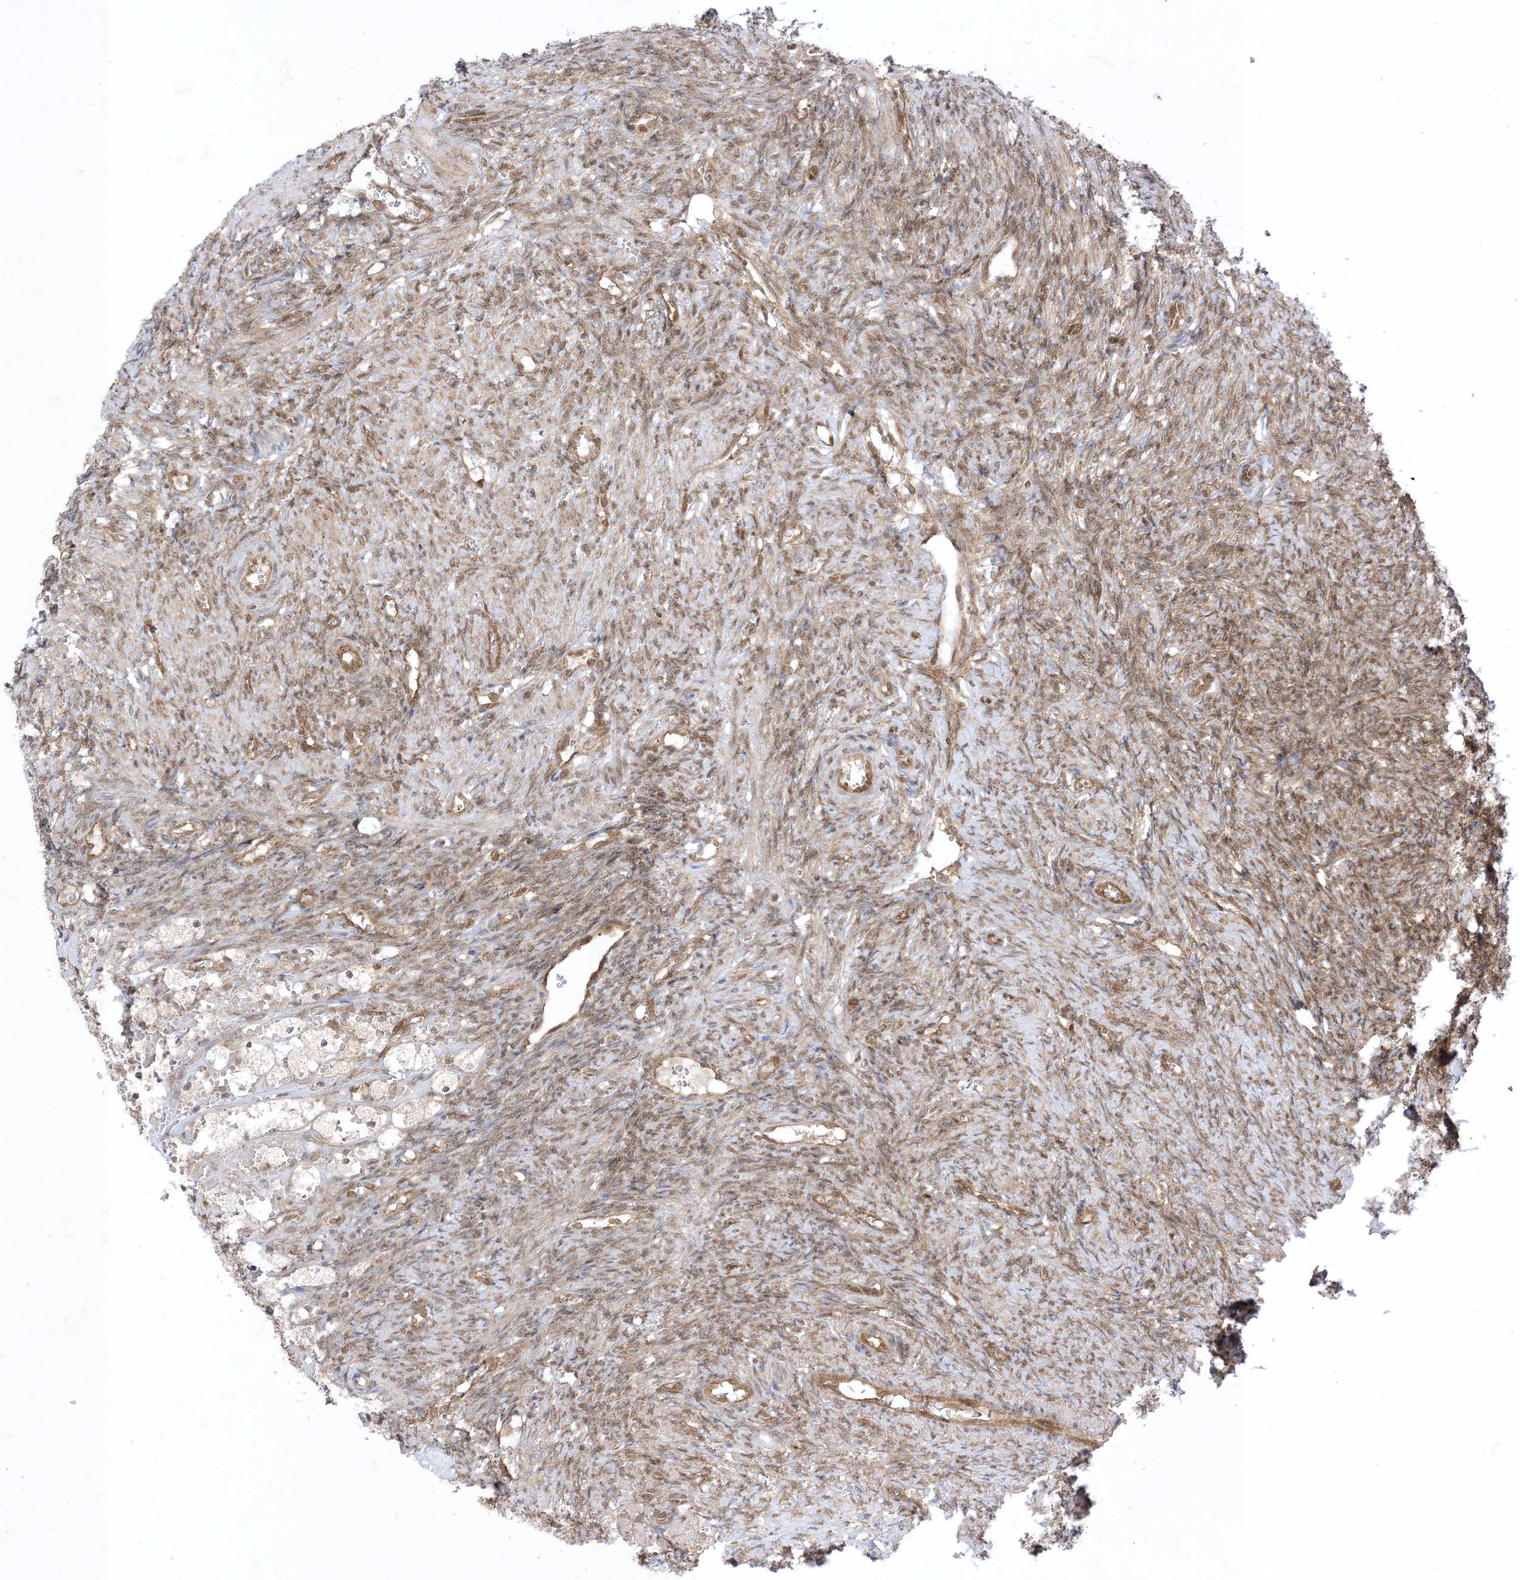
{"staining": {"intensity": "moderate", "quantity": "25%-75%", "location": "nuclear"}, "tissue": "ovary", "cell_type": "Ovarian stroma cells", "image_type": "normal", "snomed": [{"axis": "morphology", "description": "Normal tissue, NOS"}, {"axis": "topography", "description": "Ovary"}], "caption": "Protein expression analysis of benign human ovary reveals moderate nuclear positivity in approximately 25%-75% of ovarian stroma cells. (DAB (3,3'-diaminobenzidine) IHC with brightfield microscopy, high magnification).", "gene": "PTPA", "patient": {"sex": "female", "age": 41}}